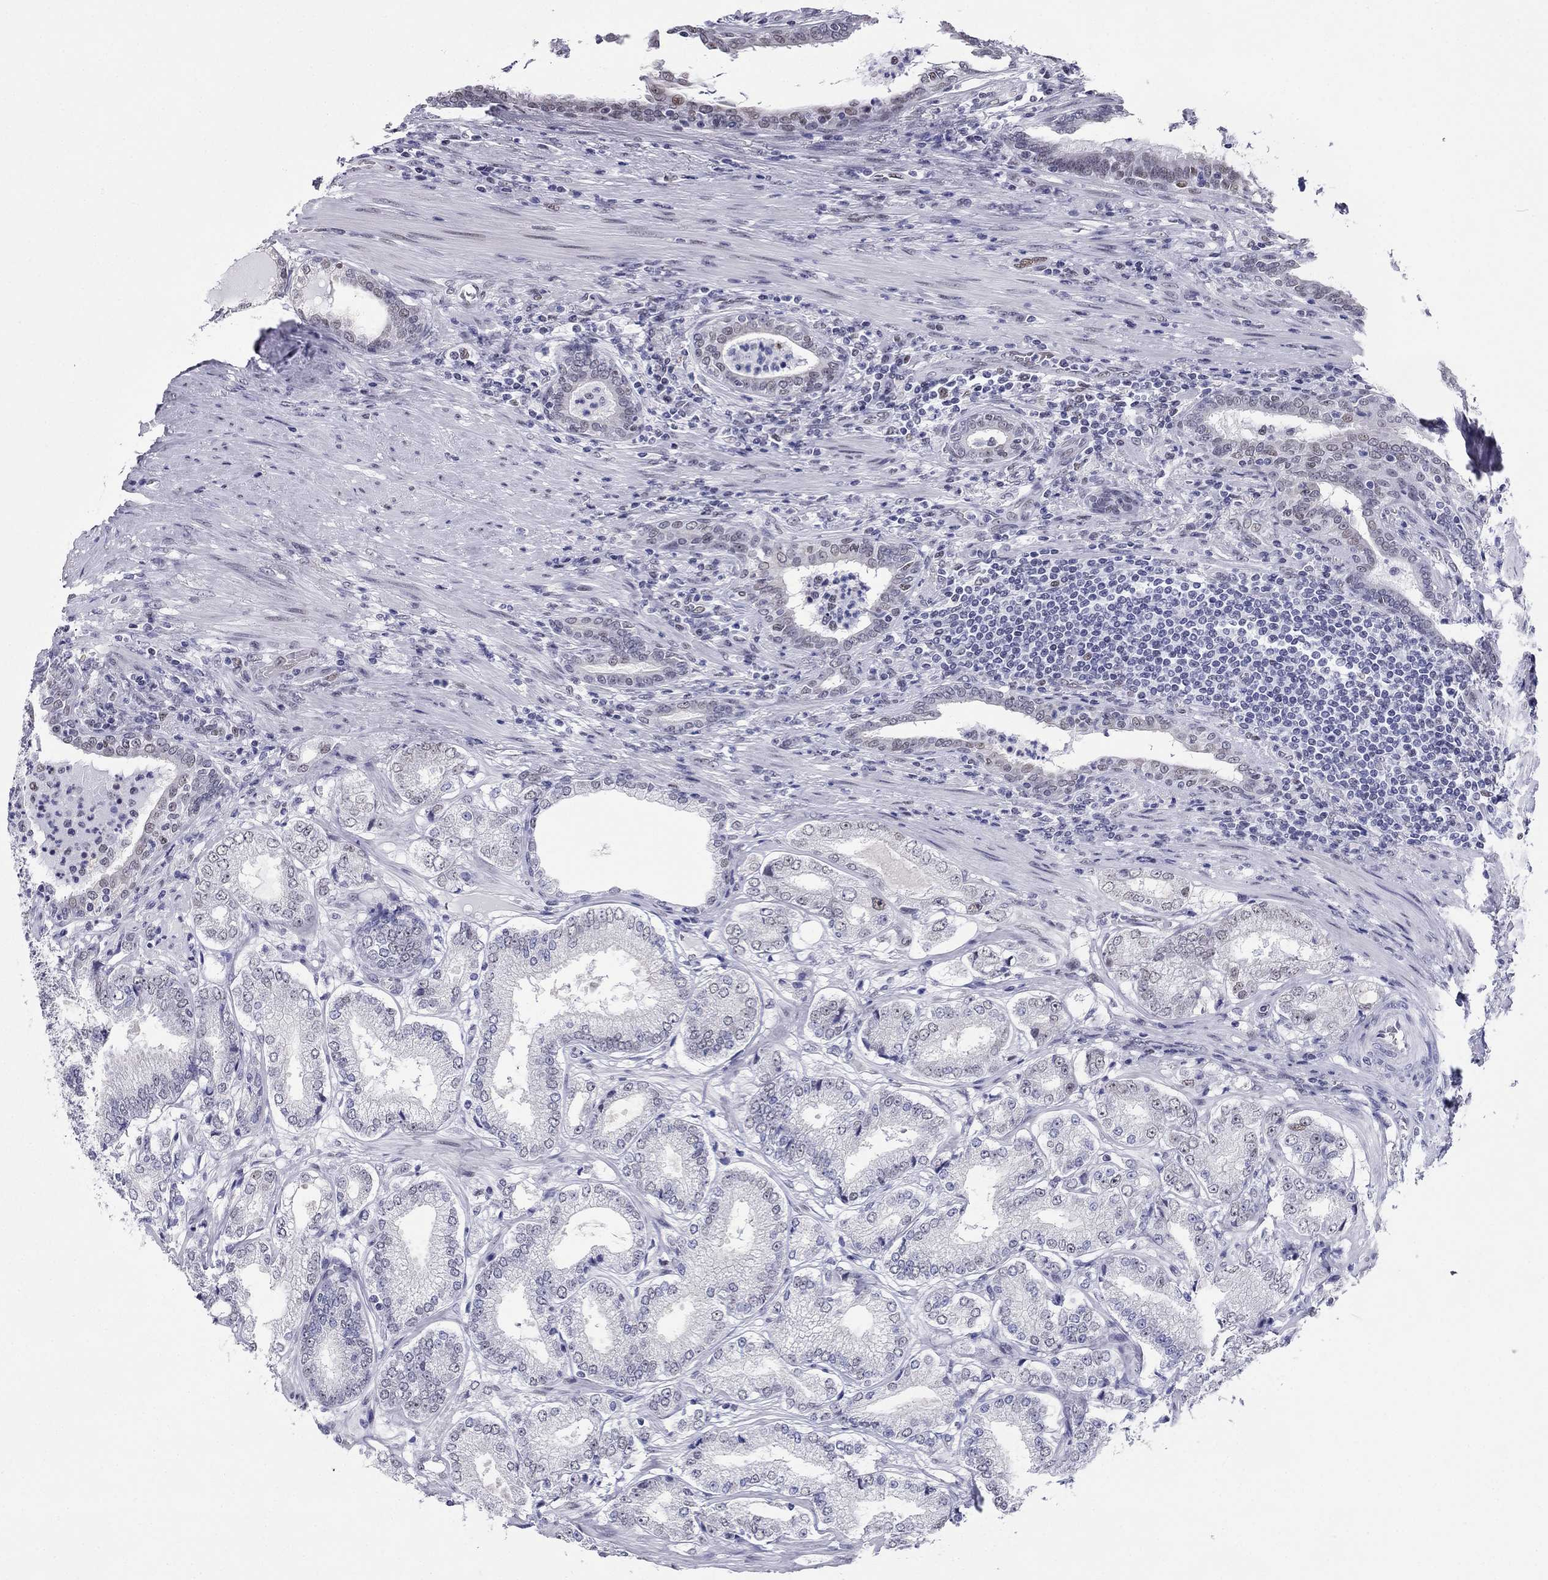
{"staining": {"intensity": "negative", "quantity": "none", "location": "none"}, "tissue": "prostate cancer", "cell_type": "Tumor cells", "image_type": "cancer", "snomed": [{"axis": "morphology", "description": "Adenocarcinoma, NOS"}, {"axis": "topography", "description": "Prostate"}], "caption": "Tumor cells show no significant protein positivity in prostate cancer (adenocarcinoma).", "gene": "PPM1G", "patient": {"sex": "male", "age": 65}}